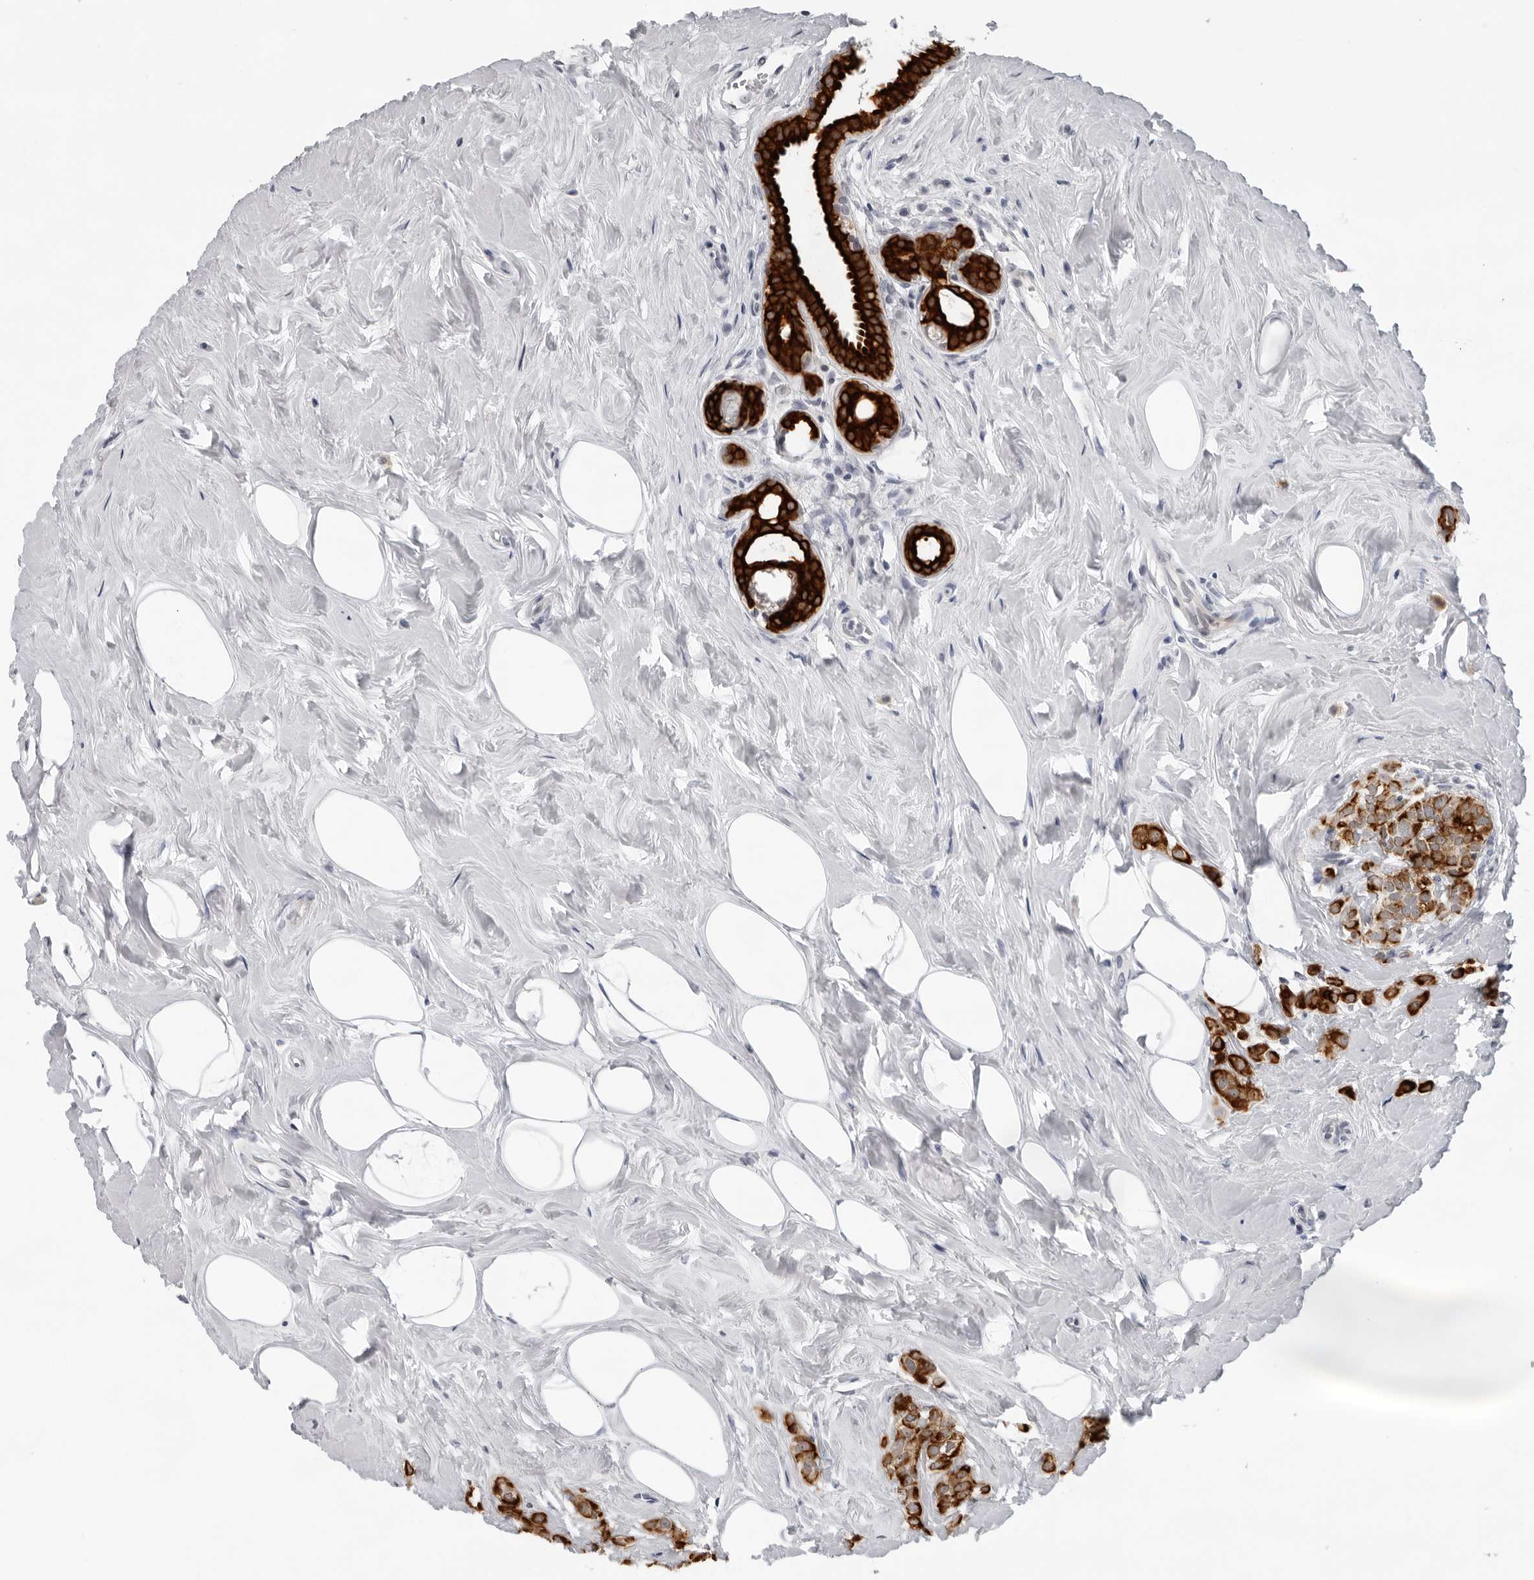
{"staining": {"intensity": "strong", "quantity": ">75%", "location": "cytoplasmic/membranous"}, "tissue": "breast cancer", "cell_type": "Tumor cells", "image_type": "cancer", "snomed": [{"axis": "morphology", "description": "Lobular carcinoma"}, {"axis": "topography", "description": "Breast"}], "caption": "This photomicrograph reveals breast cancer (lobular carcinoma) stained with immunohistochemistry to label a protein in brown. The cytoplasmic/membranous of tumor cells show strong positivity for the protein. Nuclei are counter-stained blue.", "gene": "CCDC28B", "patient": {"sex": "female", "age": 47}}